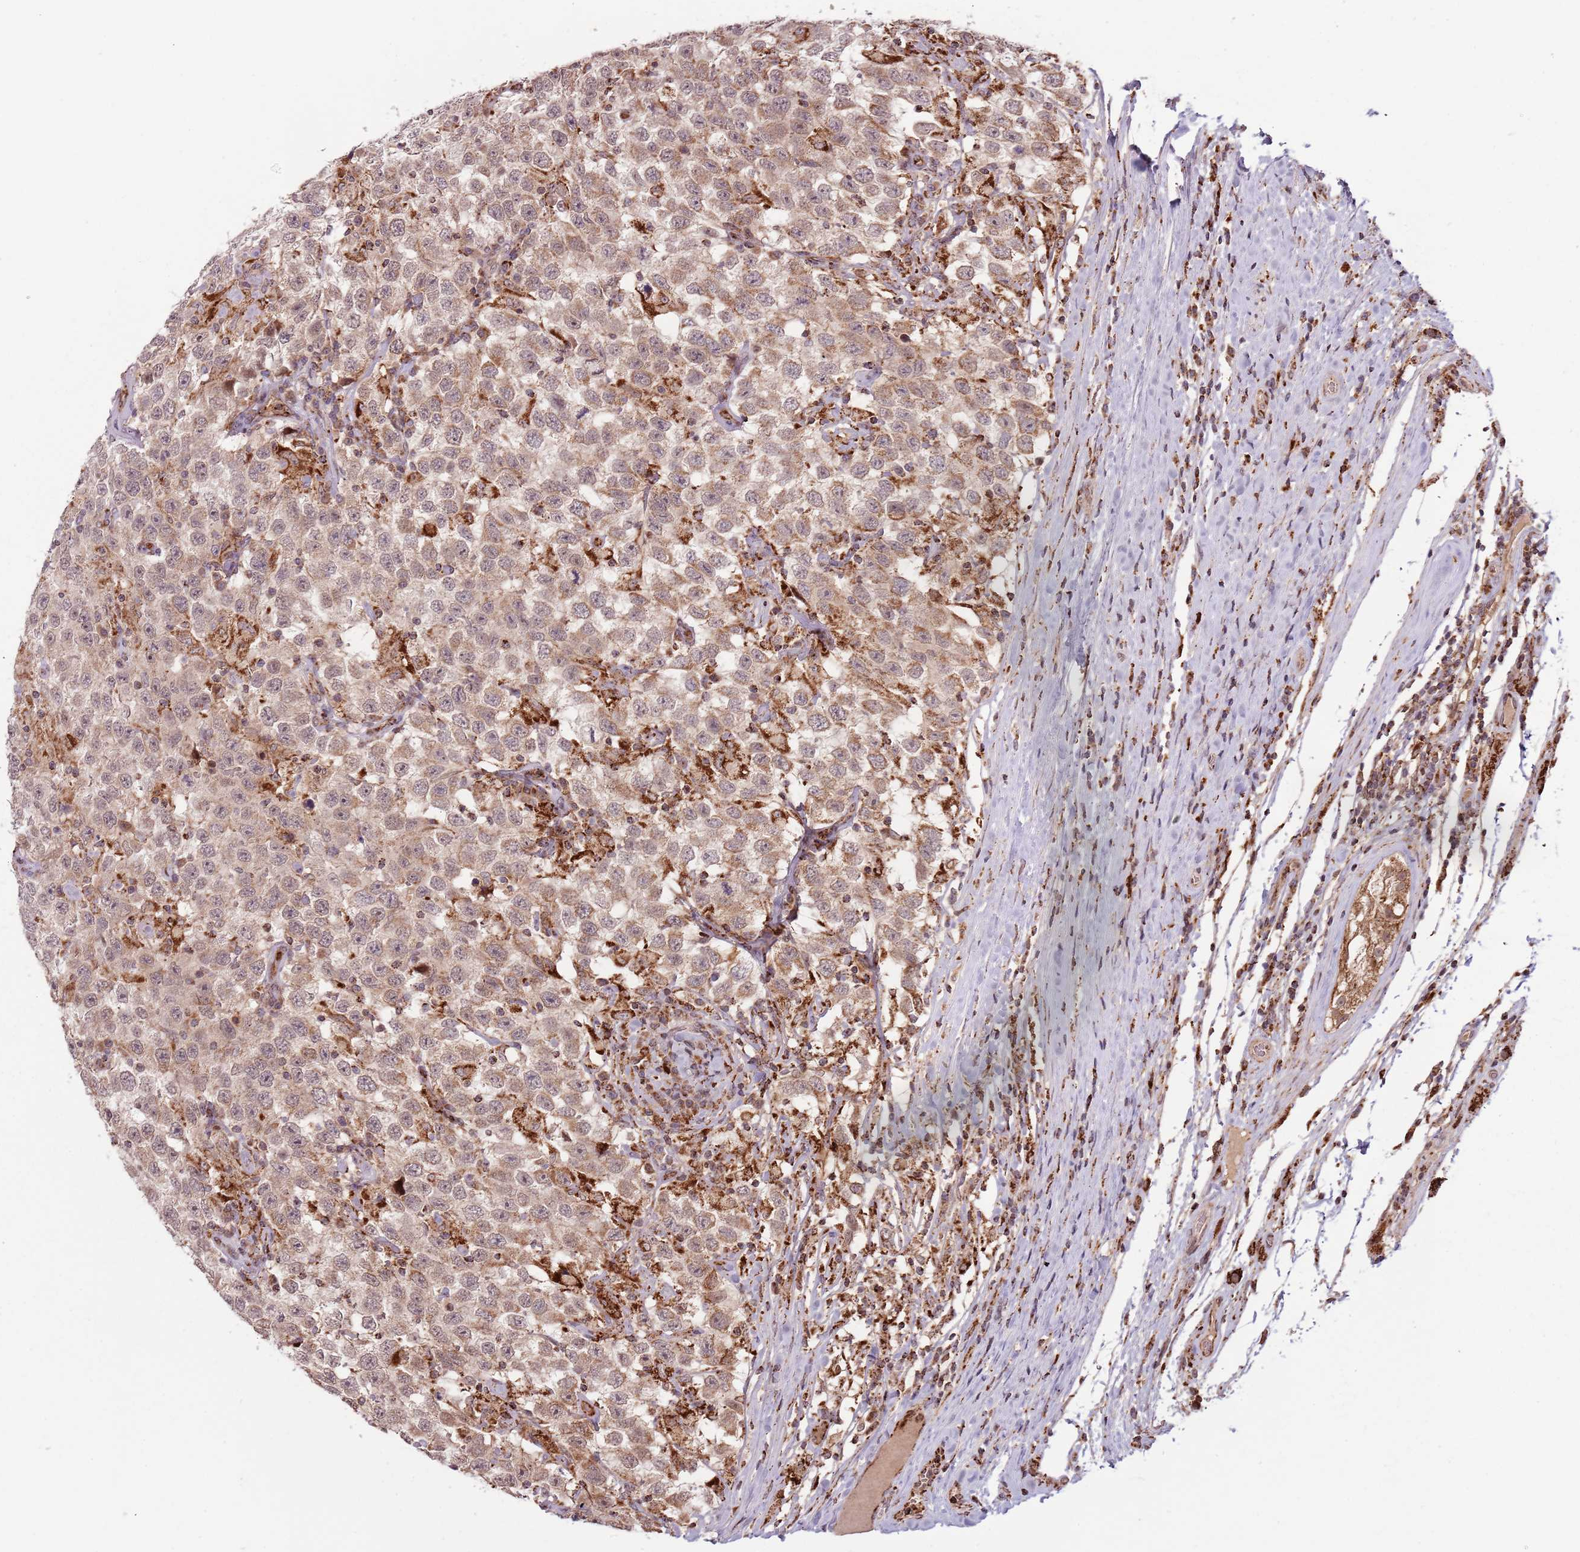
{"staining": {"intensity": "weak", "quantity": ">75%", "location": "cytoplasmic/membranous,nuclear"}, "tissue": "testis cancer", "cell_type": "Tumor cells", "image_type": "cancer", "snomed": [{"axis": "morphology", "description": "Seminoma, NOS"}, {"axis": "topography", "description": "Testis"}], "caption": "Tumor cells display low levels of weak cytoplasmic/membranous and nuclear expression in approximately >75% of cells in human testis cancer (seminoma).", "gene": "ULK3", "patient": {"sex": "male", "age": 41}}